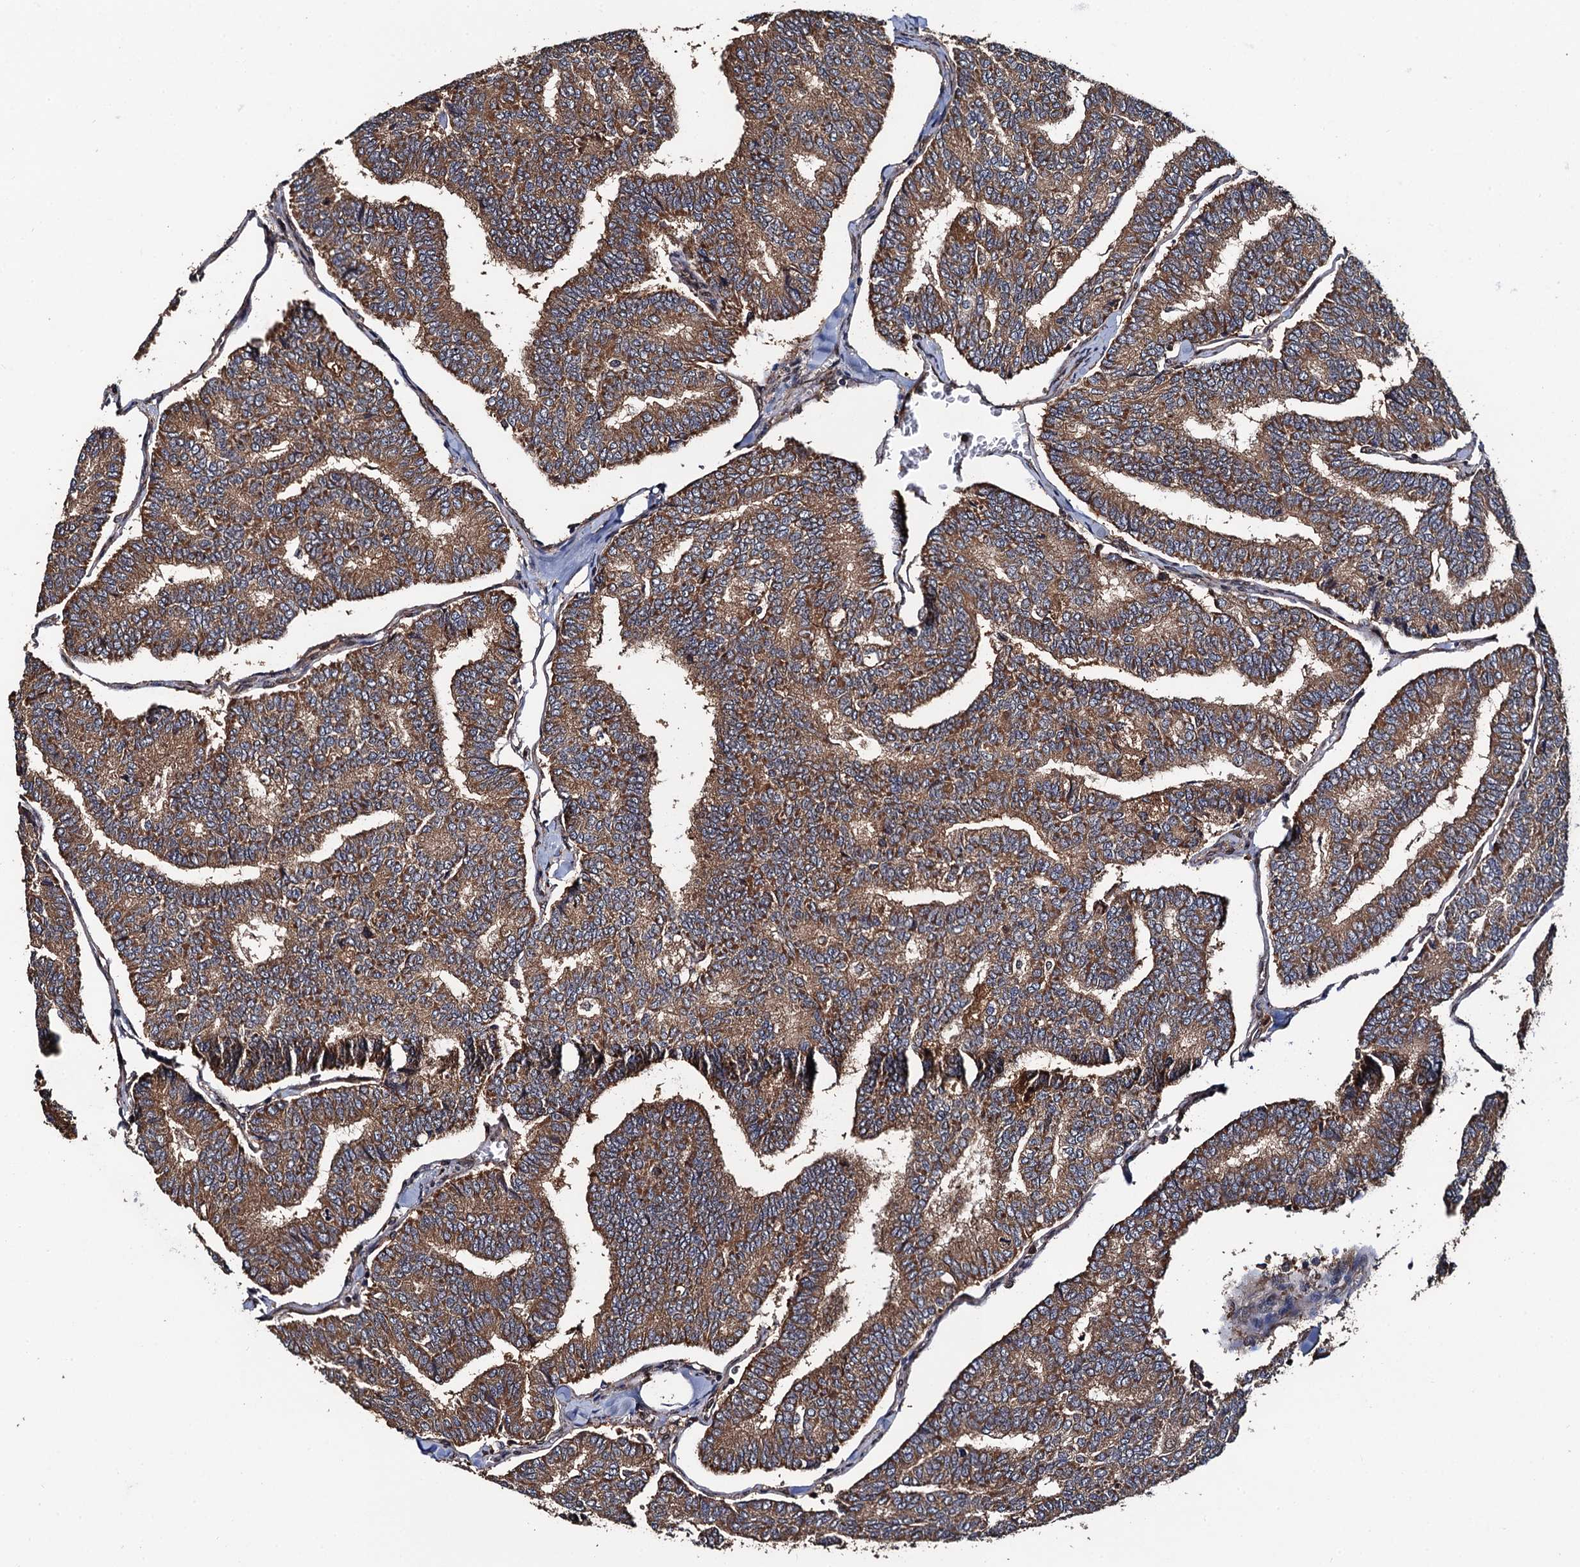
{"staining": {"intensity": "moderate", "quantity": ">75%", "location": "cytoplasmic/membranous"}, "tissue": "thyroid cancer", "cell_type": "Tumor cells", "image_type": "cancer", "snomed": [{"axis": "morphology", "description": "Papillary adenocarcinoma, NOS"}, {"axis": "topography", "description": "Thyroid gland"}], "caption": "Immunohistochemical staining of human thyroid papillary adenocarcinoma demonstrates medium levels of moderate cytoplasmic/membranous protein staining in approximately >75% of tumor cells.", "gene": "MIER2", "patient": {"sex": "female", "age": 35}}